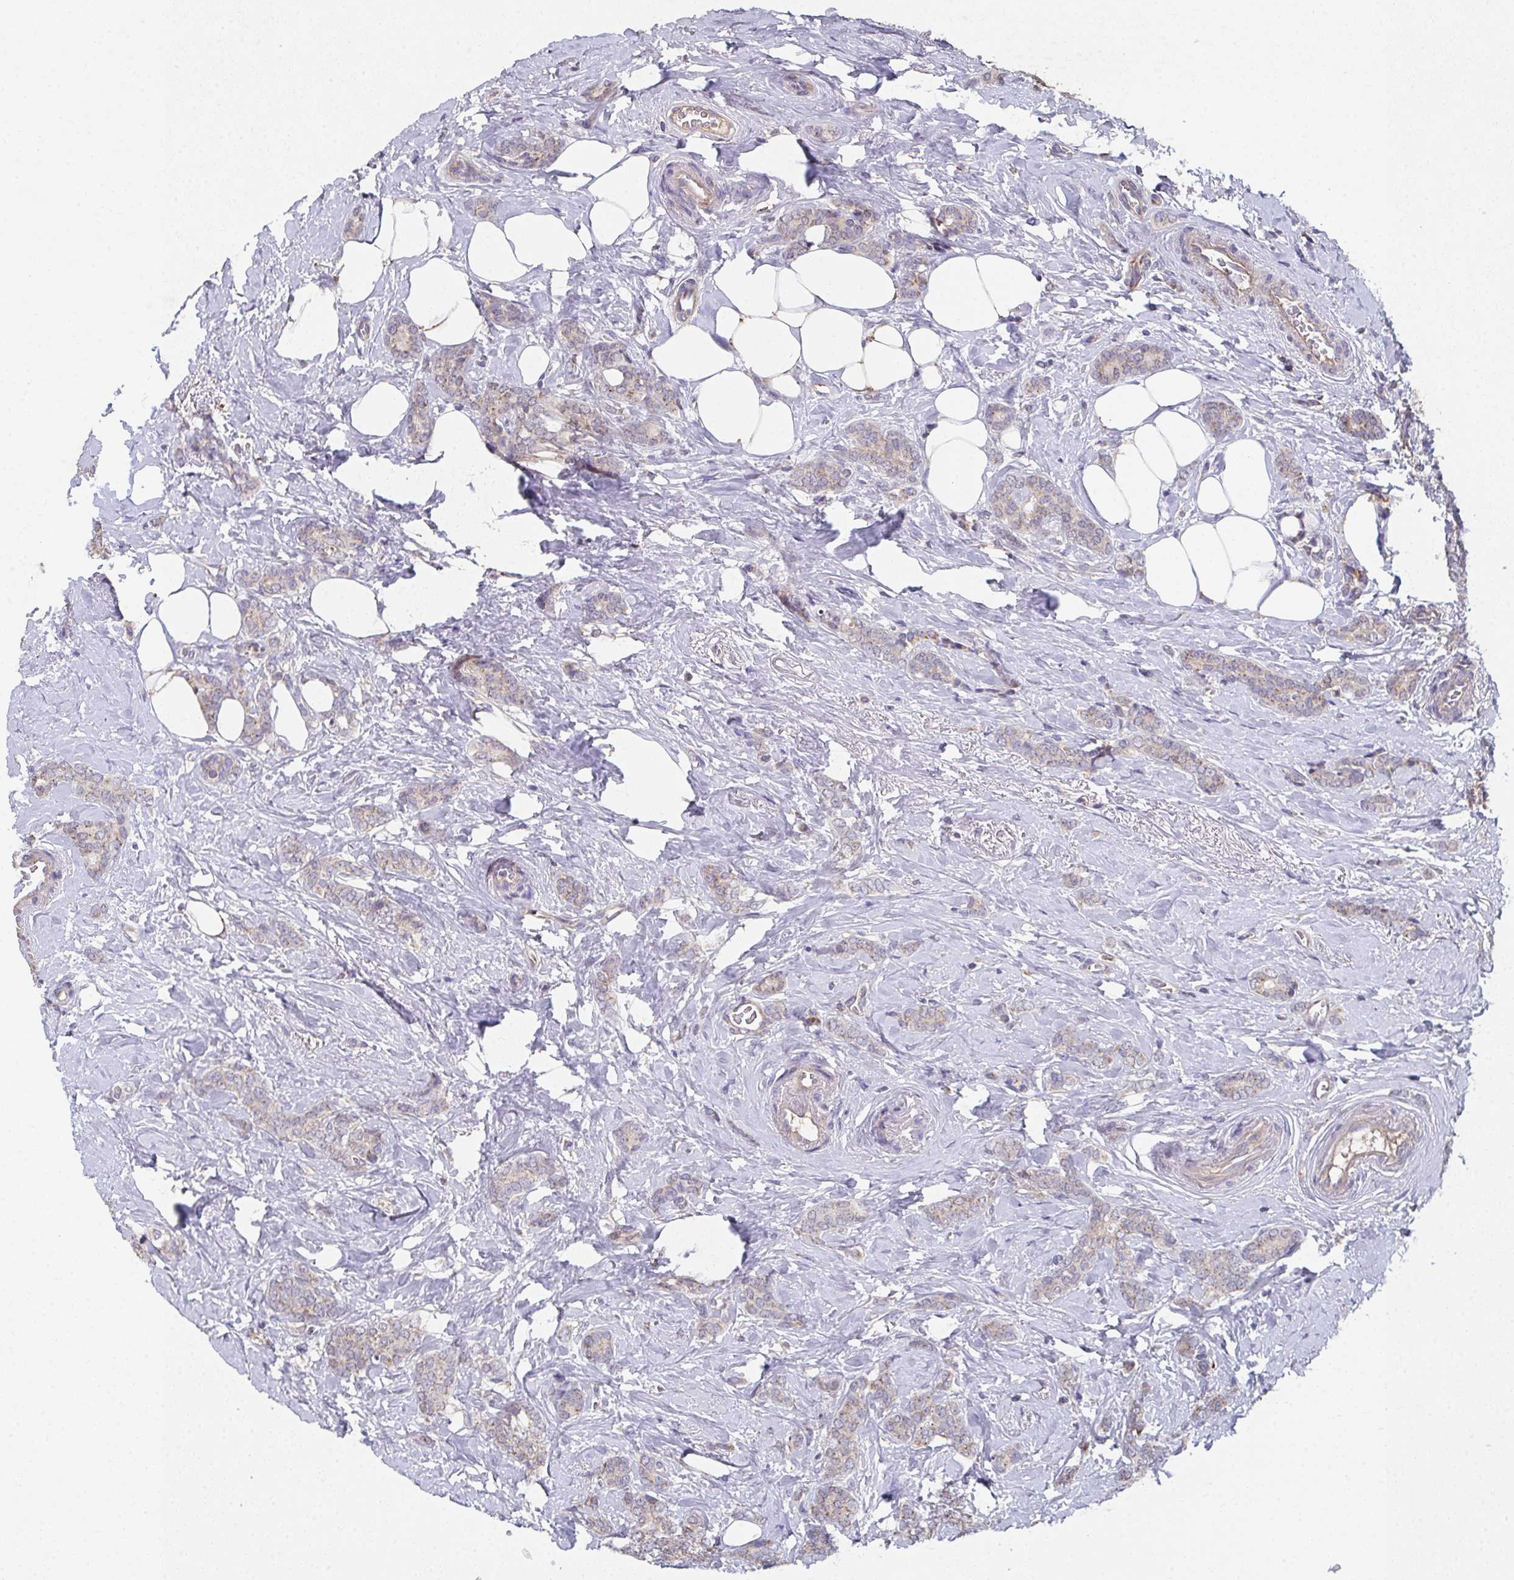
{"staining": {"intensity": "weak", "quantity": "25%-75%", "location": "cytoplasmic/membranous"}, "tissue": "breast cancer", "cell_type": "Tumor cells", "image_type": "cancer", "snomed": [{"axis": "morphology", "description": "Normal tissue, NOS"}, {"axis": "morphology", "description": "Duct carcinoma"}, {"axis": "topography", "description": "Breast"}], "caption": "Protein staining demonstrates weak cytoplasmic/membranous expression in about 25%-75% of tumor cells in intraductal carcinoma (breast).", "gene": "MT-ND3", "patient": {"sex": "female", "age": 77}}